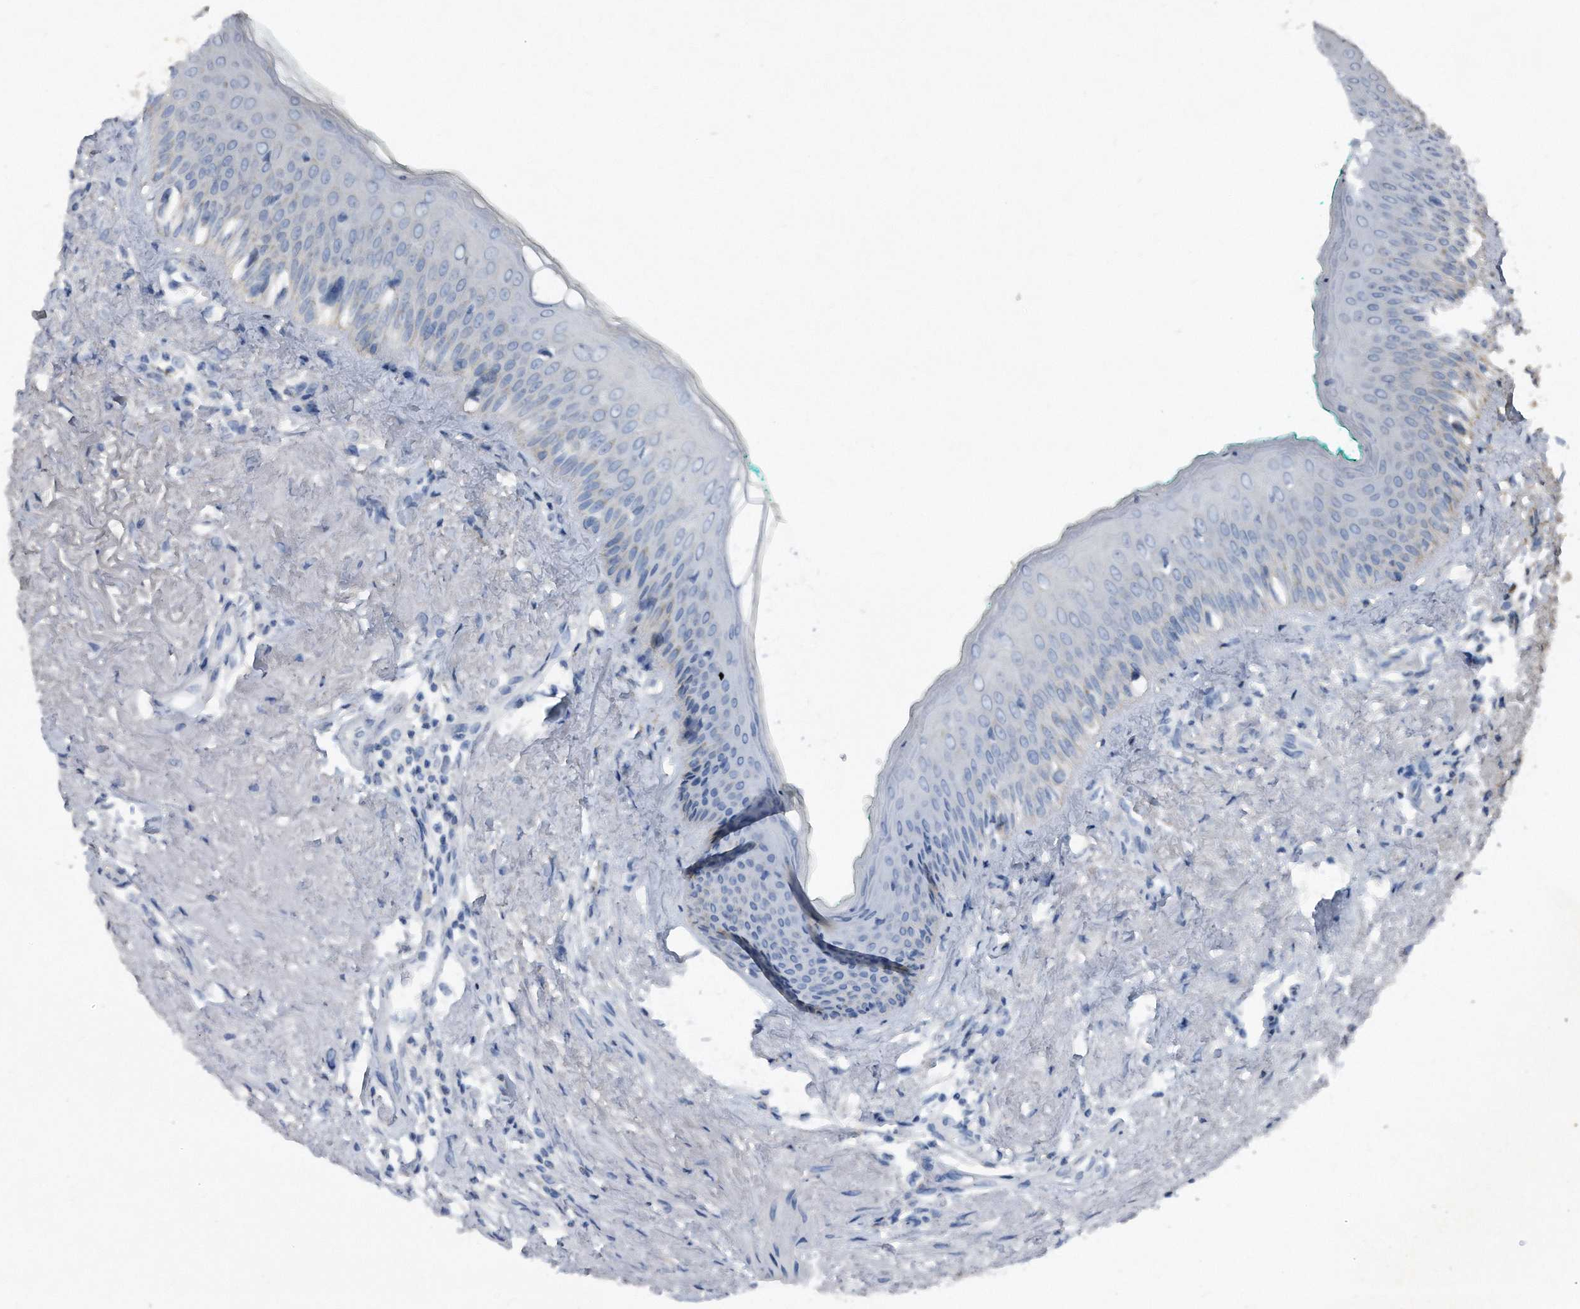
{"staining": {"intensity": "negative", "quantity": "none", "location": "none"}, "tissue": "oral mucosa", "cell_type": "Squamous epithelial cells", "image_type": "normal", "snomed": [{"axis": "morphology", "description": "Normal tissue, NOS"}, {"axis": "topography", "description": "Oral tissue"}], "caption": "This is an immunohistochemistry (IHC) image of normal human oral mucosa. There is no staining in squamous epithelial cells.", "gene": "SDHA", "patient": {"sex": "female", "age": 70}}